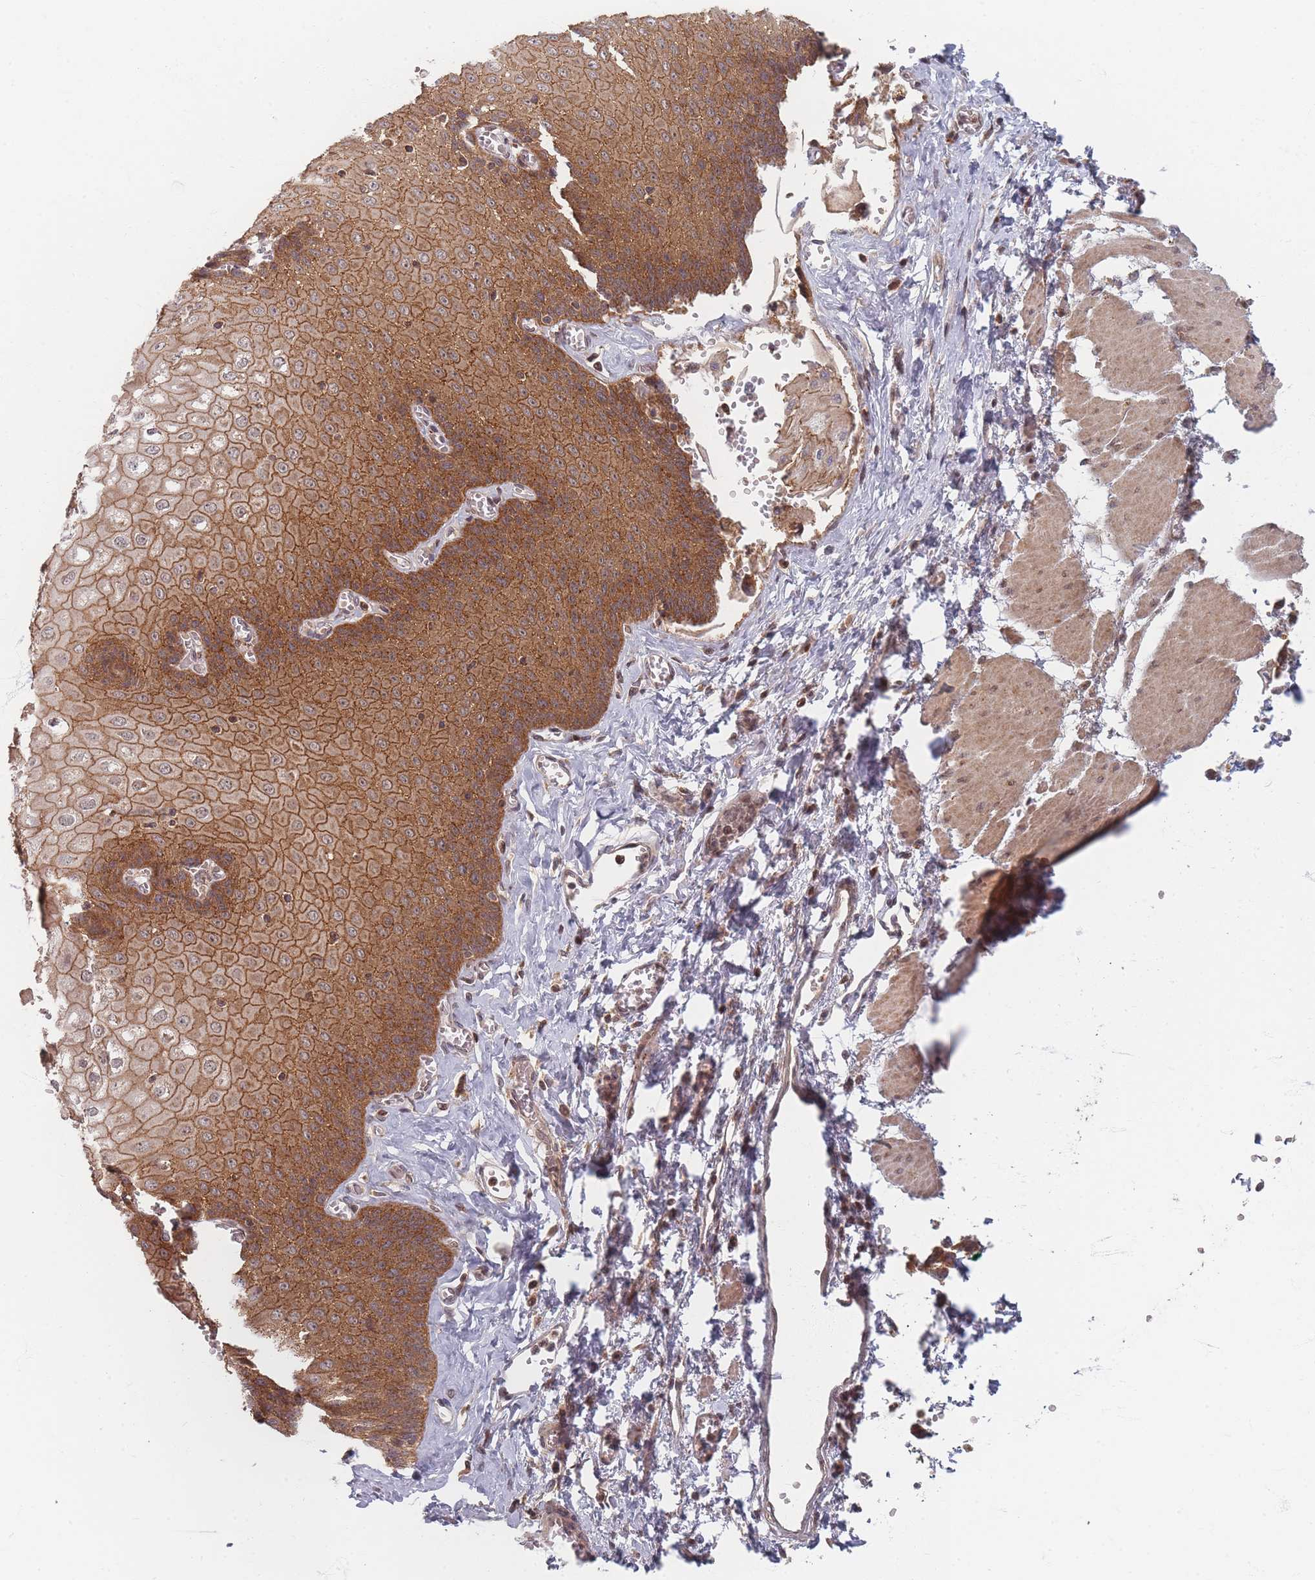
{"staining": {"intensity": "moderate", "quantity": ">75%", "location": "cytoplasmic/membranous,nuclear"}, "tissue": "esophagus", "cell_type": "Squamous epithelial cells", "image_type": "normal", "snomed": [{"axis": "morphology", "description": "Normal tissue, NOS"}, {"axis": "topography", "description": "Esophagus"}], "caption": "IHC image of unremarkable esophagus: human esophagus stained using IHC demonstrates medium levels of moderate protein expression localized specifically in the cytoplasmic/membranous,nuclear of squamous epithelial cells, appearing as a cytoplasmic/membranous,nuclear brown color.", "gene": "RADX", "patient": {"sex": "male", "age": 60}}